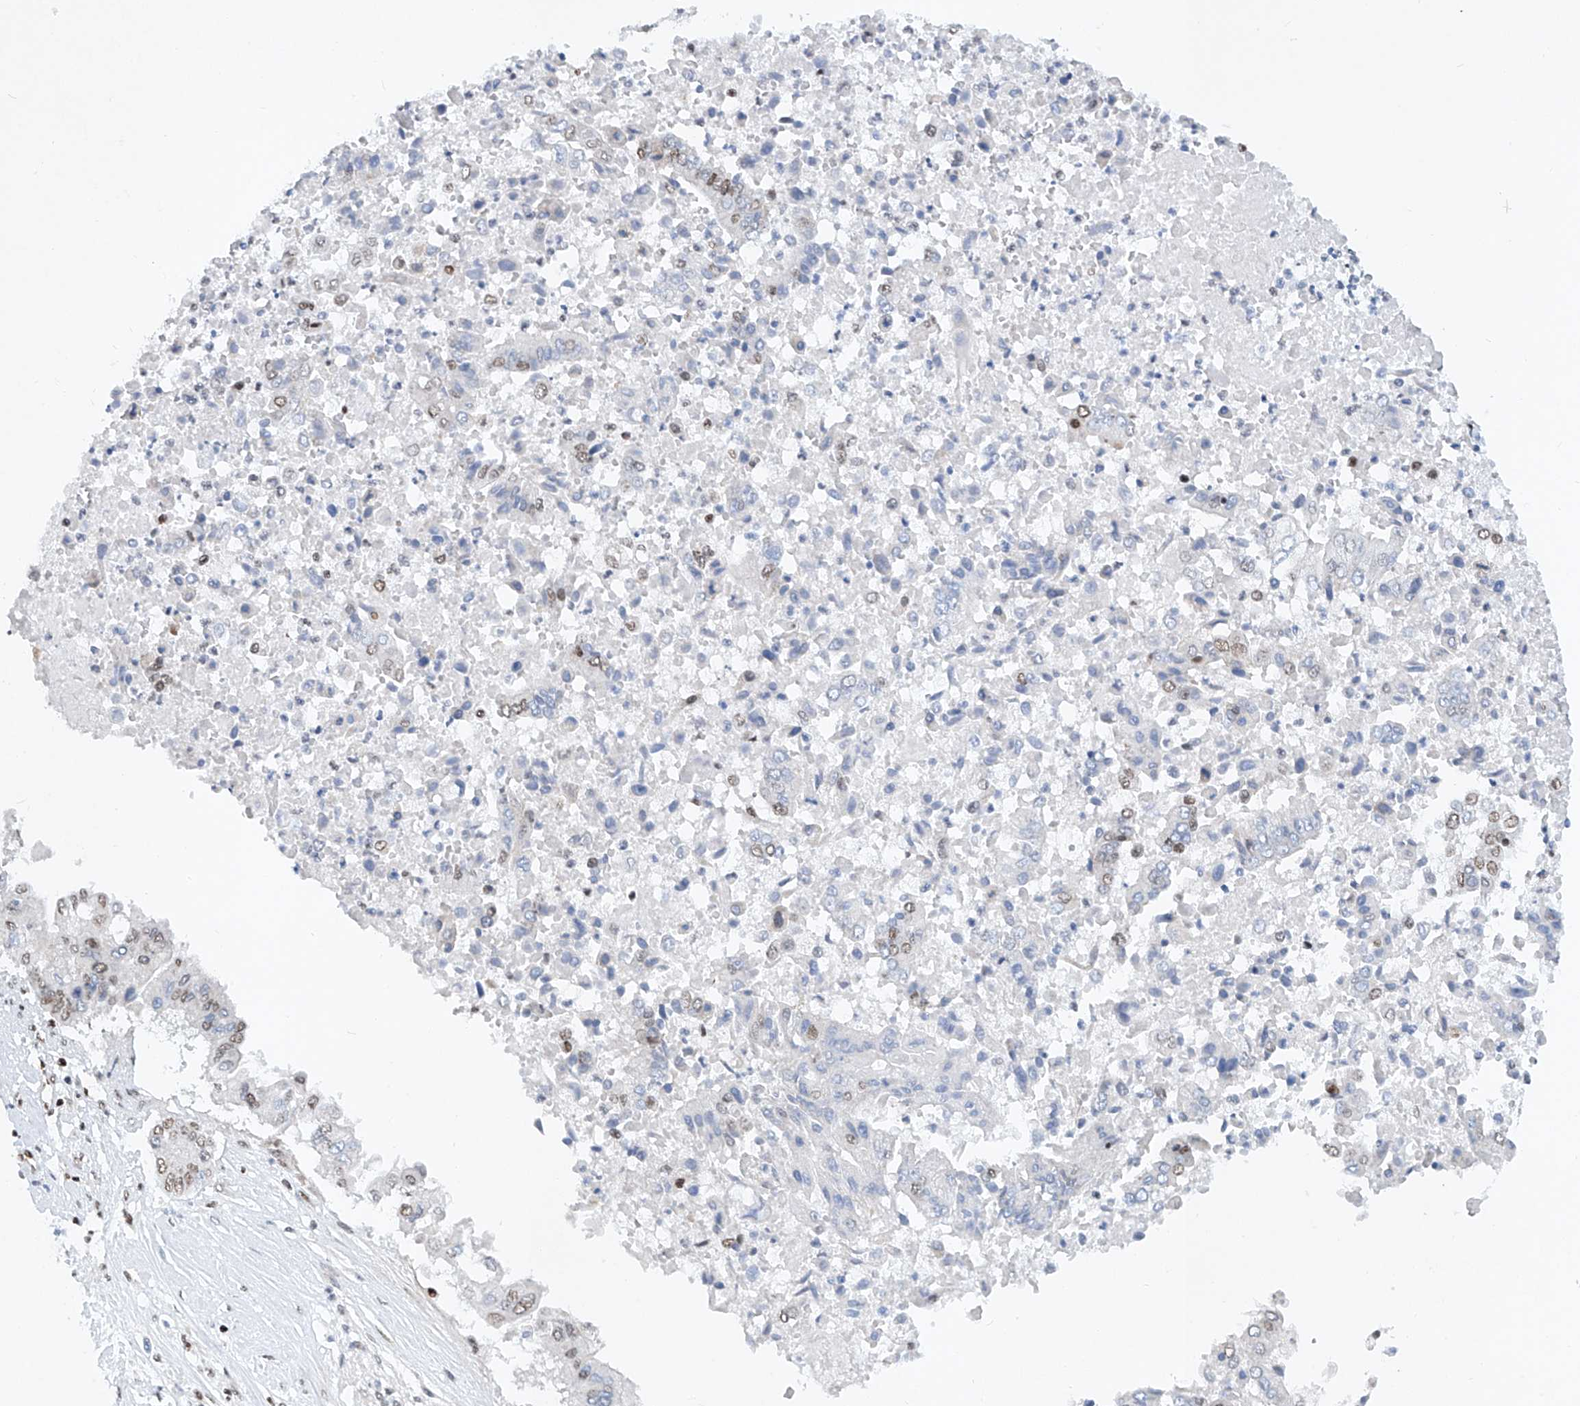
{"staining": {"intensity": "moderate", "quantity": "25%-75%", "location": "nuclear"}, "tissue": "pancreatic cancer", "cell_type": "Tumor cells", "image_type": "cancer", "snomed": [{"axis": "morphology", "description": "Adenocarcinoma, NOS"}, {"axis": "topography", "description": "Pancreas"}], "caption": "Immunohistochemistry (IHC) histopathology image of neoplastic tissue: human pancreatic adenocarcinoma stained using immunohistochemistry displays medium levels of moderate protein expression localized specifically in the nuclear of tumor cells, appearing as a nuclear brown color.", "gene": "TAF4", "patient": {"sex": "female", "age": 77}}